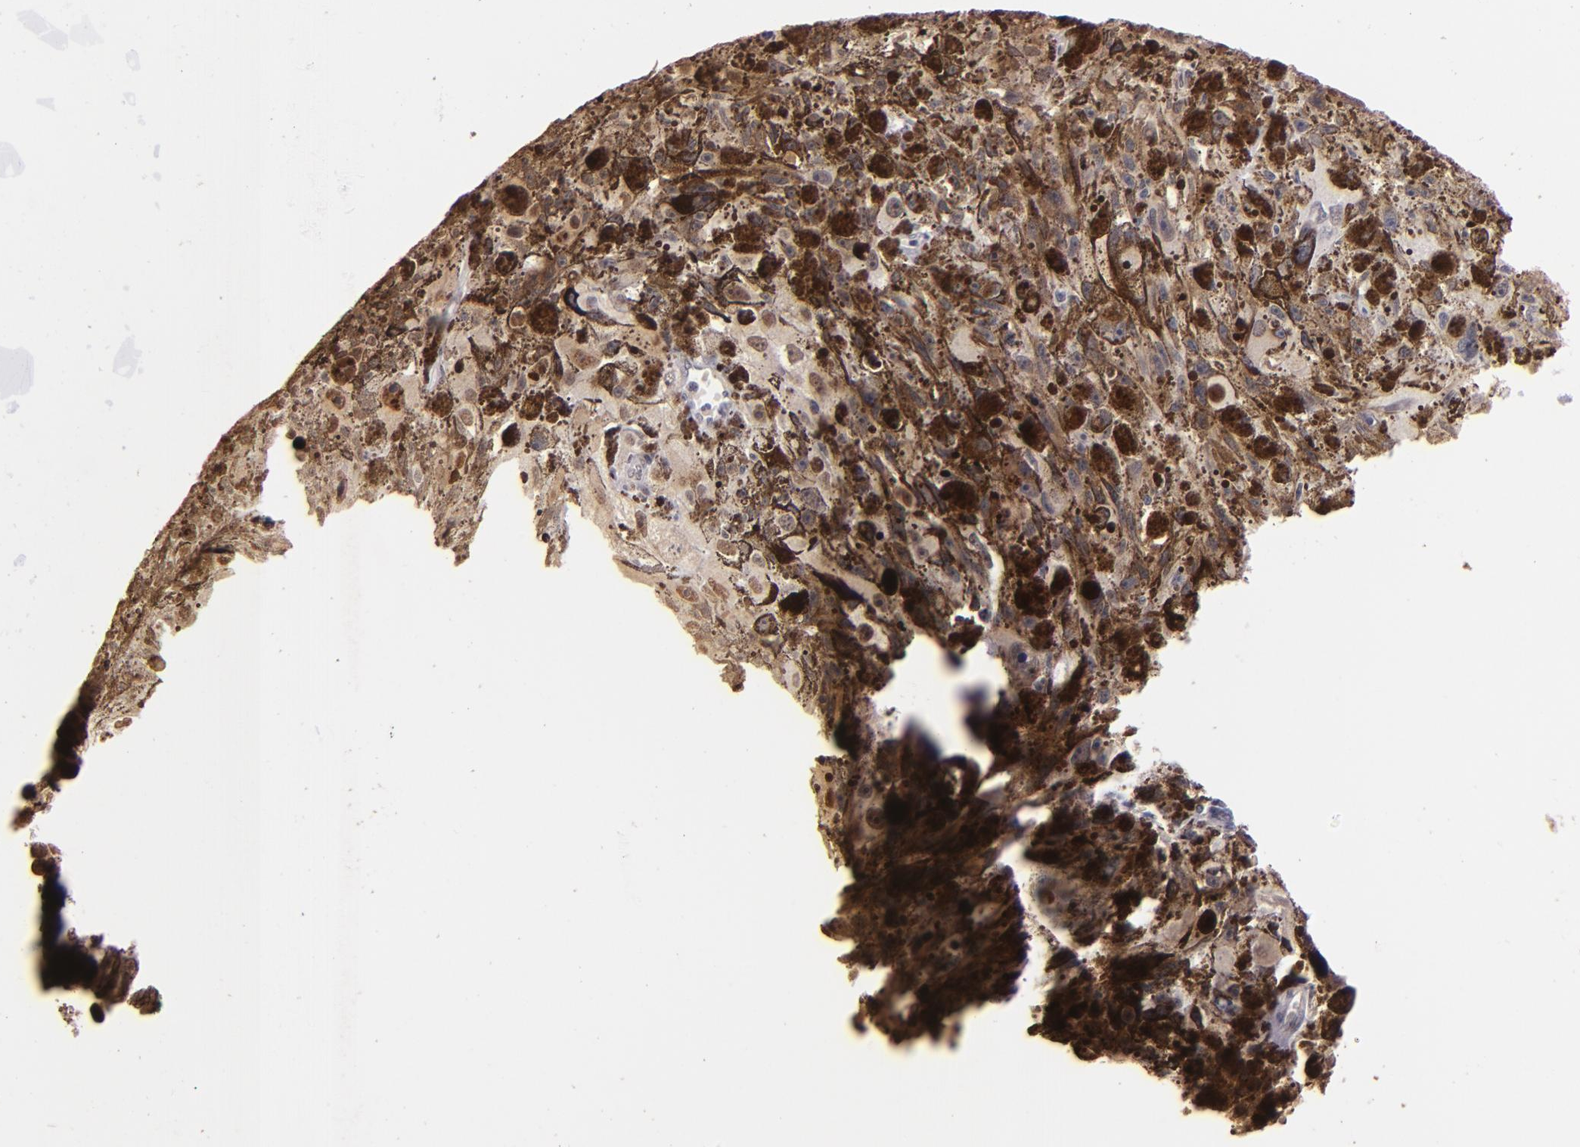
{"staining": {"intensity": "negative", "quantity": "none", "location": "none"}, "tissue": "melanoma", "cell_type": "Tumor cells", "image_type": "cancer", "snomed": [{"axis": "morphology", "description": "Malignant melanoma, NOS"}, {"axis": "topography", "description": "Skin"}], "caption": "The histopathology image displays no significant positivity in tumor cells of malignant melanoma. (Immunohistochemistry (ihc), brightfield microscopy, high magnification).", "gene": "RARB", "patient": {"sex": "female", "age": 104}}